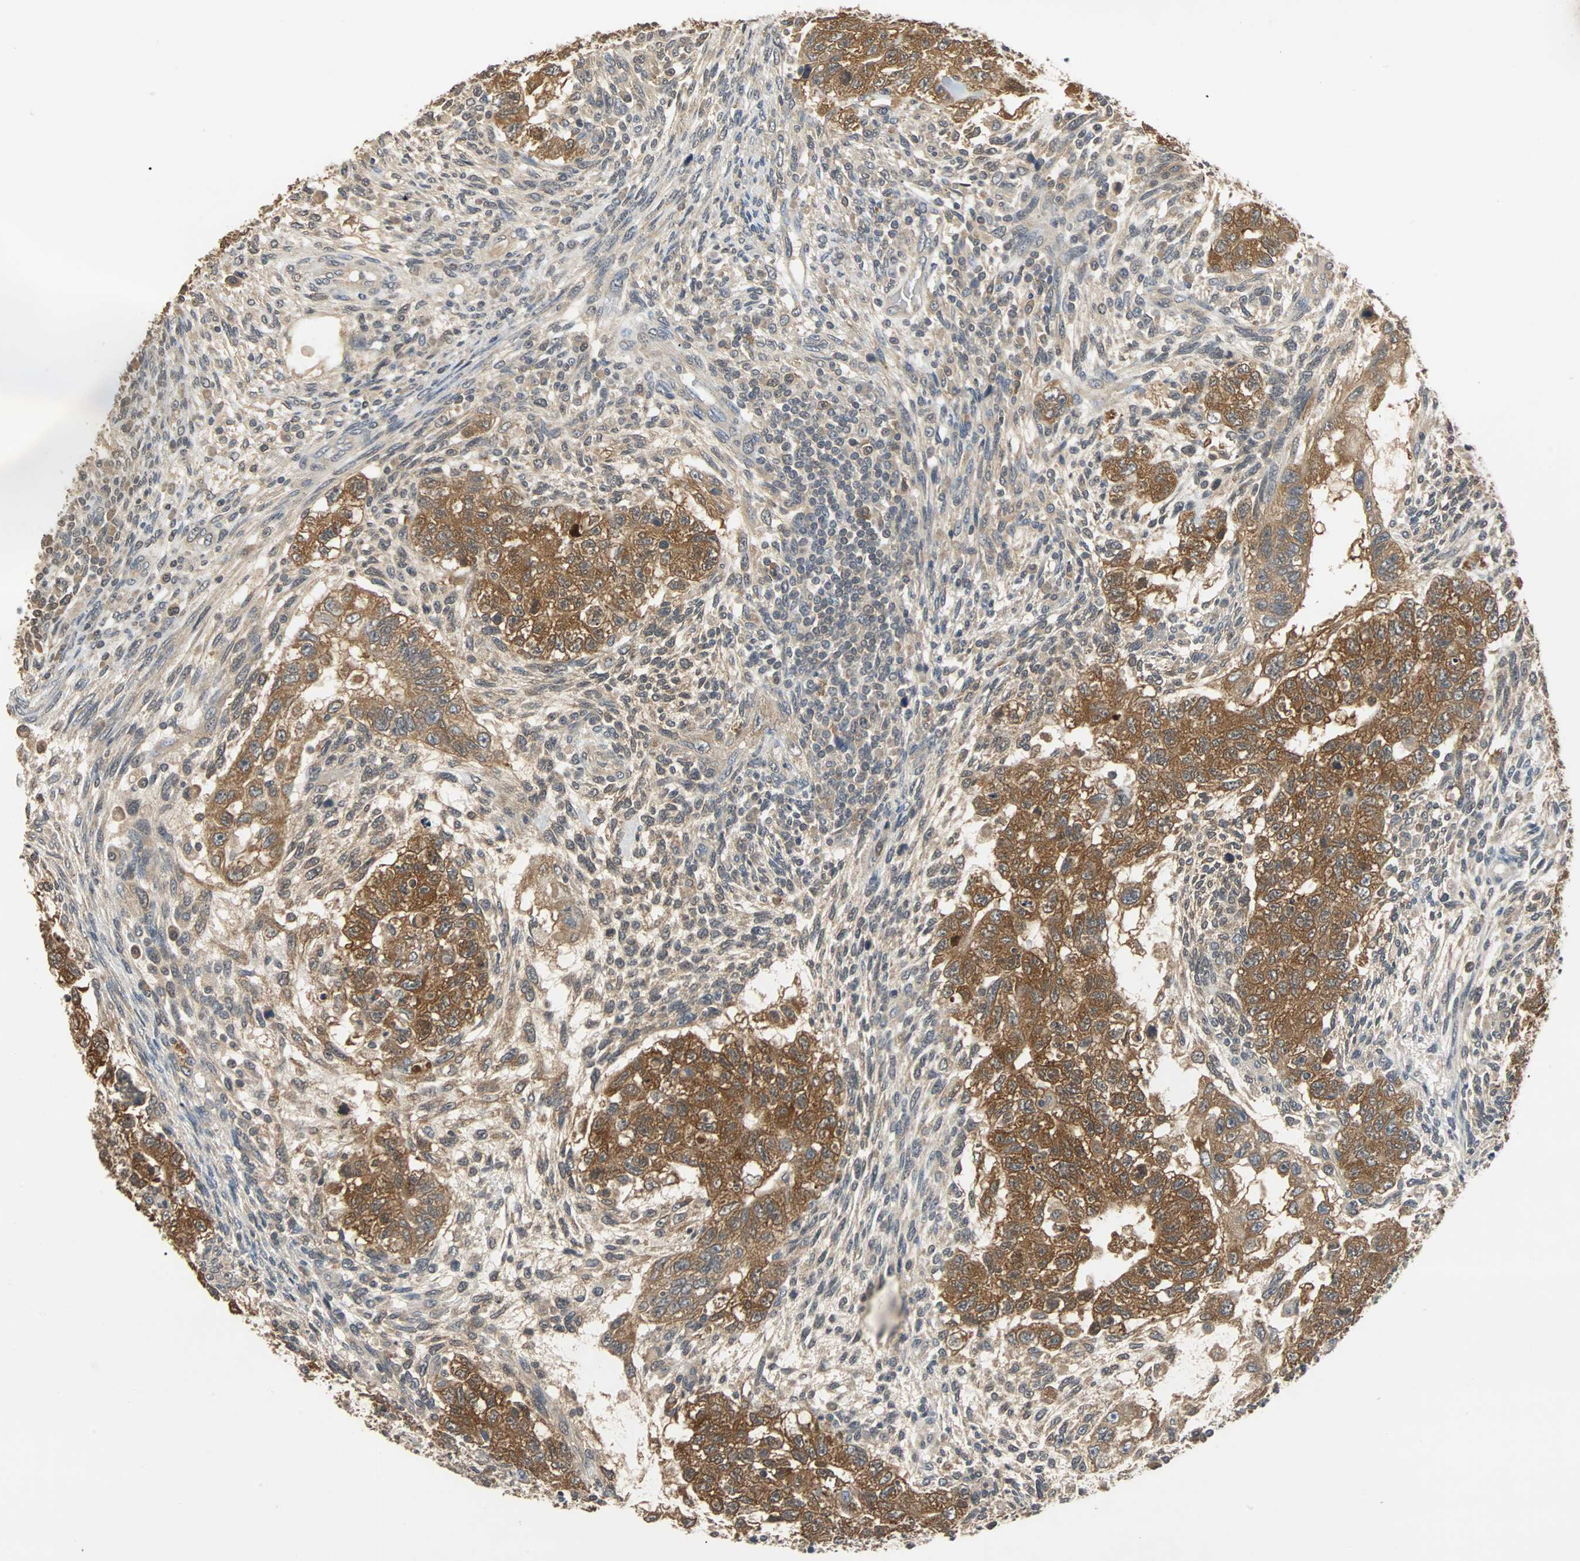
{"staining": {"intensity": "strong", "quantity": ">75%", "location": "cytoplasmic/membranous"}, "tissue": "testis cancer", "cell_type": "Tumor cells", "image_type": "cancer", "snomed": [{"axis": "morphology", "description": "Normal tissue, NOS"}, {"axis": "morphology", "description": "Carcinoma, Embryonal, NOS"}, {"axis": "topography", "description": "Testis"}], "caption": "The image reveals staining of testis cancer (embryonal carcinoma), revealing strong cytoplasmic/membranous protein expression (brown color) within tumor cells.", "gene": "ABHD2", "patient": {"sex": "male", "age": 36}}